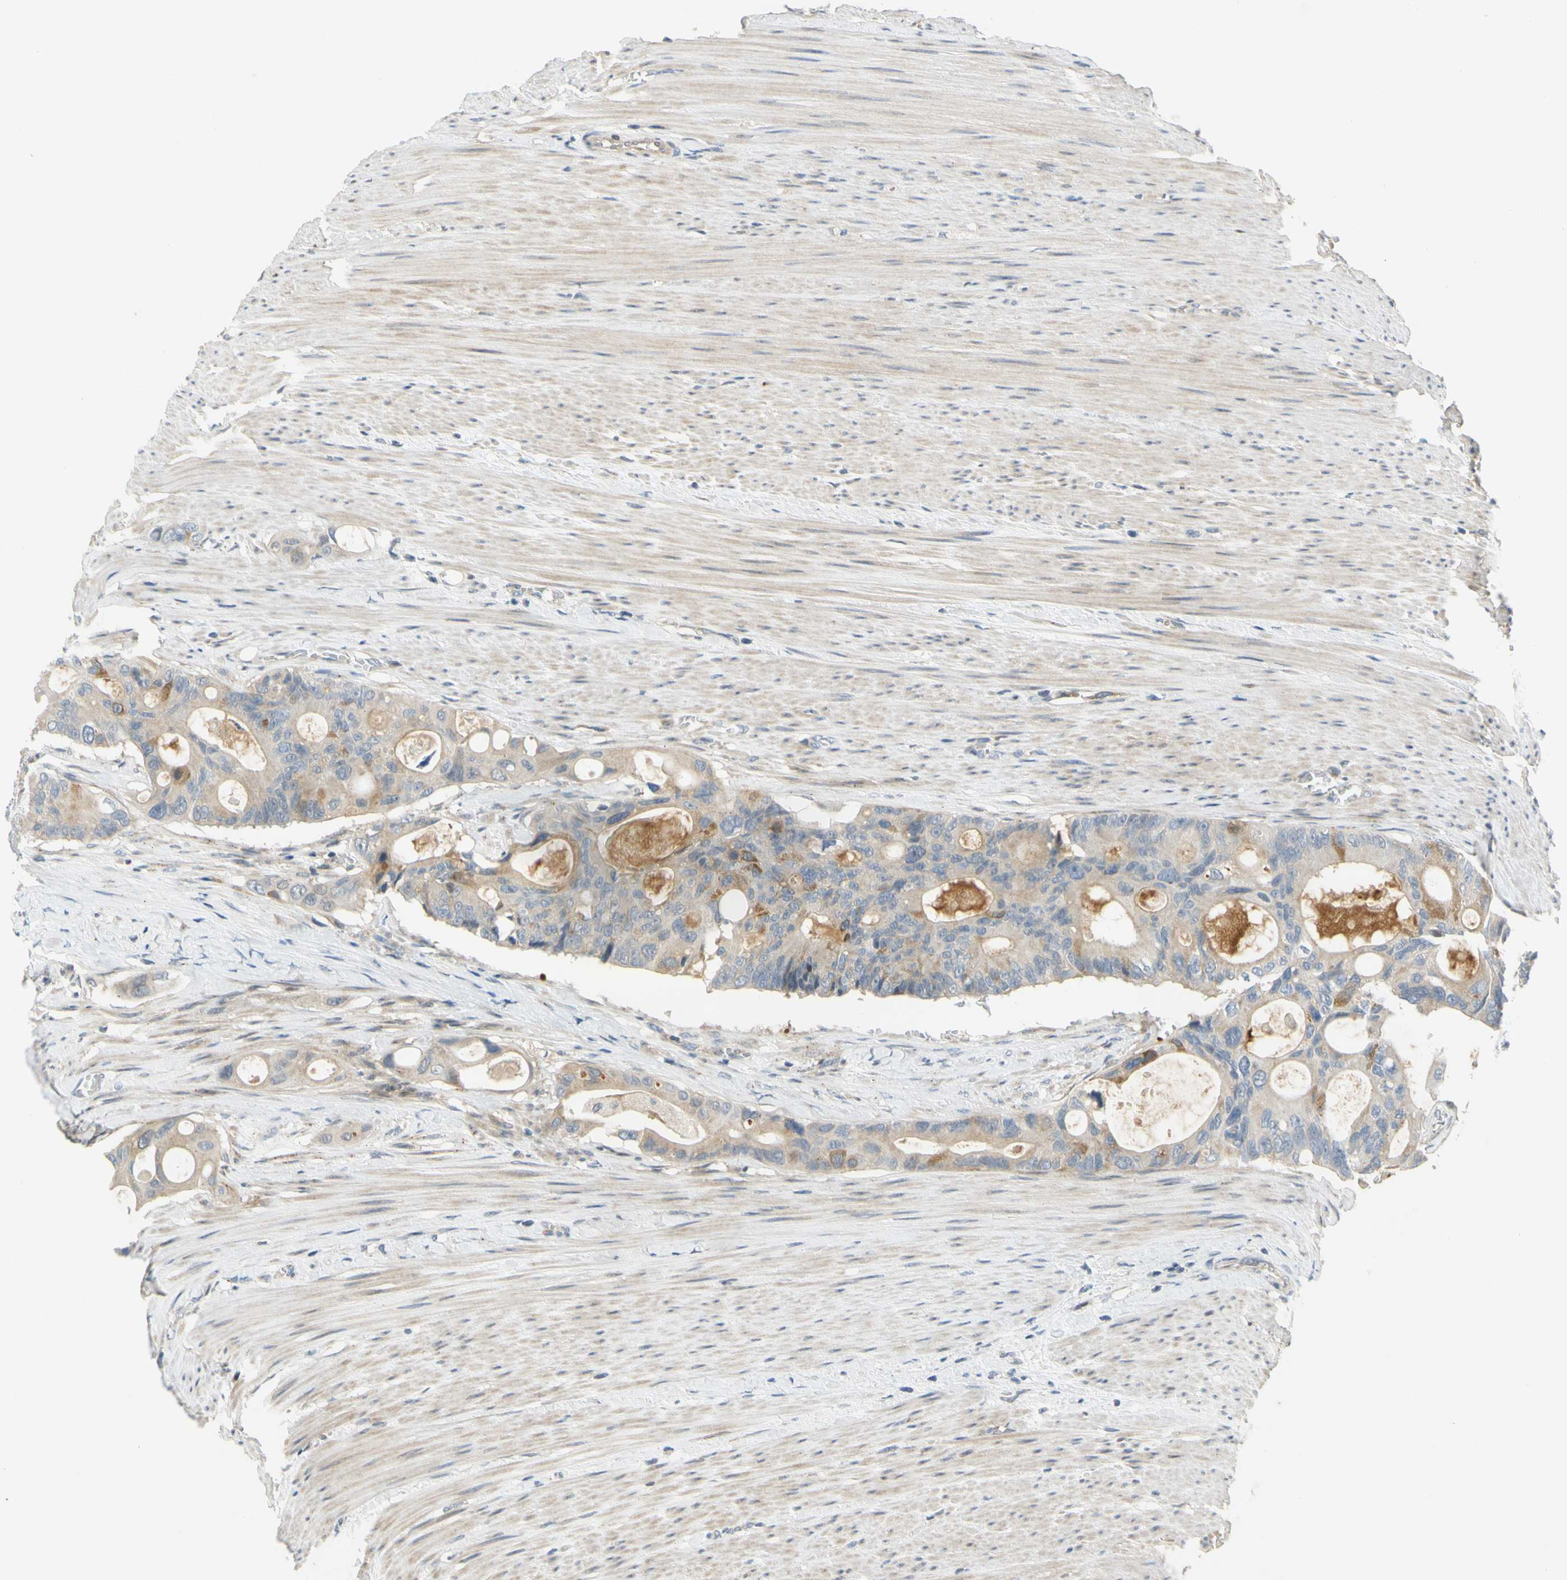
{"staining": {"intensity": "moderate", "quantity": "<25%", "location": "cytoplasmic/membranous"}, "tissue": "colorectal cancer", "cell_type": "Tumor cells", "image_type": "cancer", "snomed": [{"axis": "morphology", "description": "Adenocarcinoma, NOS"}, {"axis": "topography", "description": "Colon"}], "caption": "Immunohistochemistry (IHC) staining of colorectal cancer, which exhibits low levels of moderate cytoplasmic/membranous positivity in approximately <25% of tumor cells indicating moderate cytoplasmic/membranous protein expression. The staining was performed using DAB (3,3'-diaminobenzidine) (brown) for protein detection and nuclei were counterstained in hematoxylin (blue).", "gene": "CCNB2", "patient": {"sex": "female", "age": 57}}